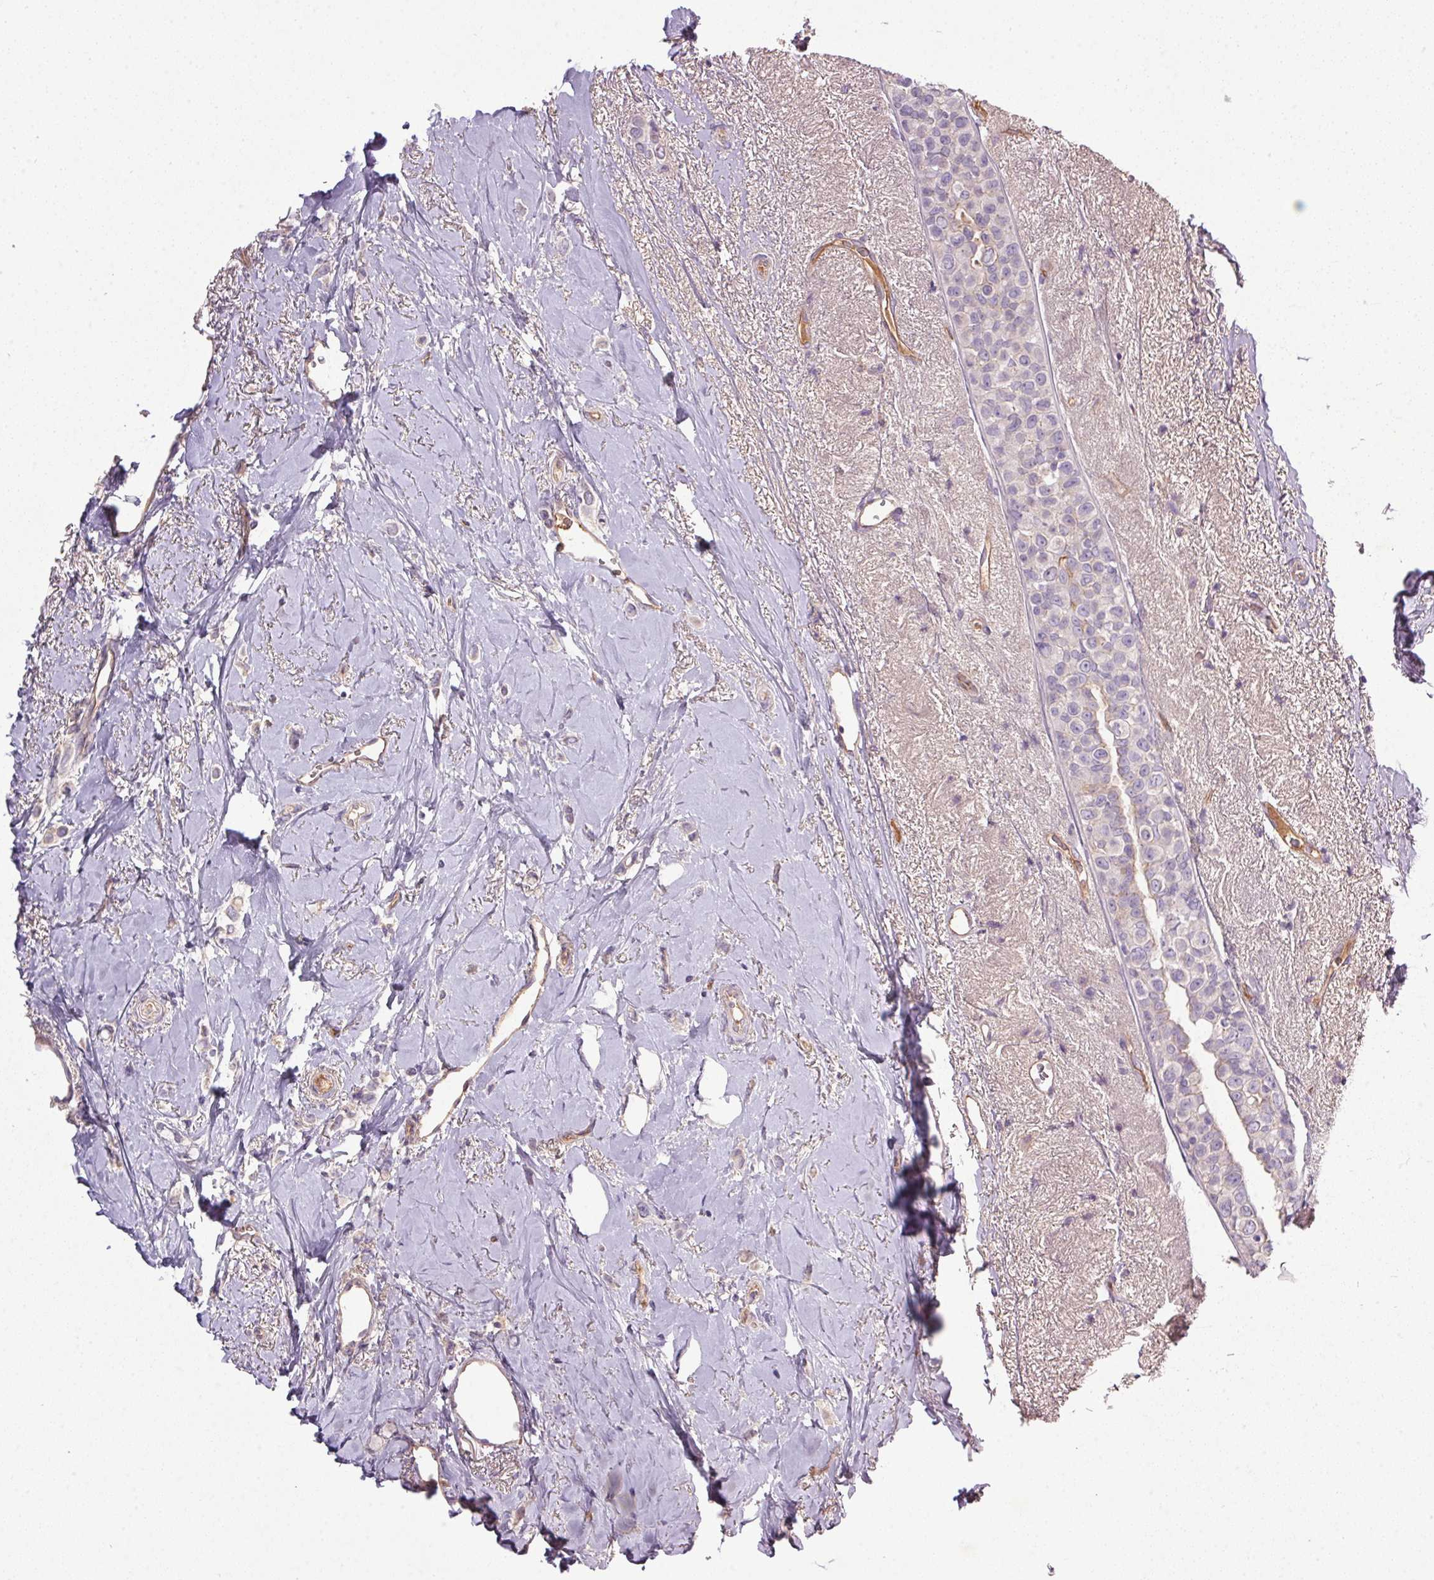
{"staining": {"intensity": "negative", "quantity": "none", "location": "none"}, "tissue": "breast cancer", "cell_type": "Tumor cells", "image_type": "cancer", "snomed": [{"axis": "morphology", "description": "Lobular carcinoma"}, {"axis": "topography", "description": "Breast"}], "caption": "Lobular carcinoma (breast) stained for a protein using IHC exhibits no expression tumor cells.", "gene": "APOC4", "patient": {"sex": "female", "age": 66}}